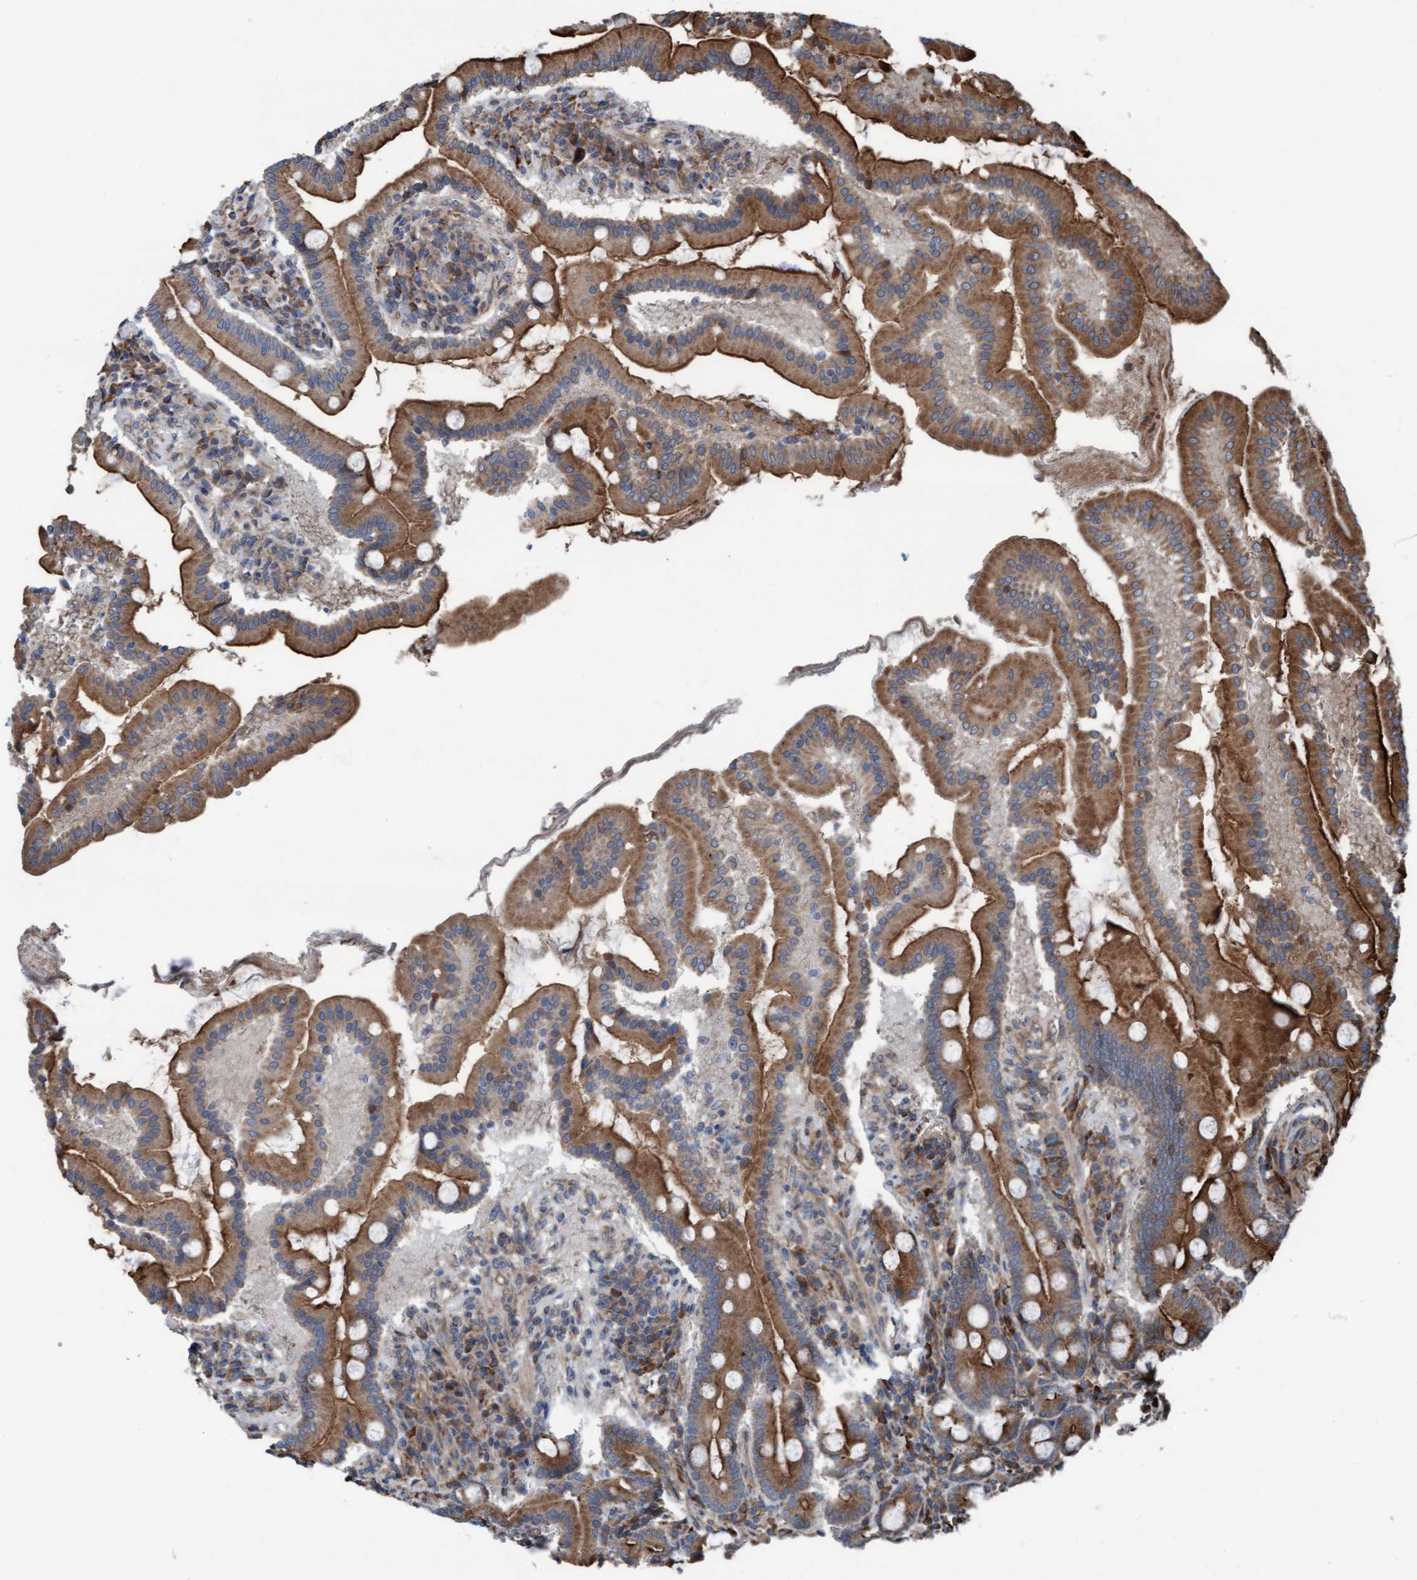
{"staining": {"intensity": "strong", "quantity": ">75%", "location": "cytoplasmic/membranous"}, "tissue": "duodenum", "cell_type": "Glandular cells", "image_type": "normal", "snomed": [{"axis": "morphology", "description": "Normal tissue, NOS"}, {"axis": "topography", "description": "Duodenum"}], "caption": "A high amount of strong cytoplasmic/membranous positivity is present in about >75% of glandular cells in benign duodenum.", "gene": "RAP1GAP2", "patient": {"sex": "male", "age": 50}}